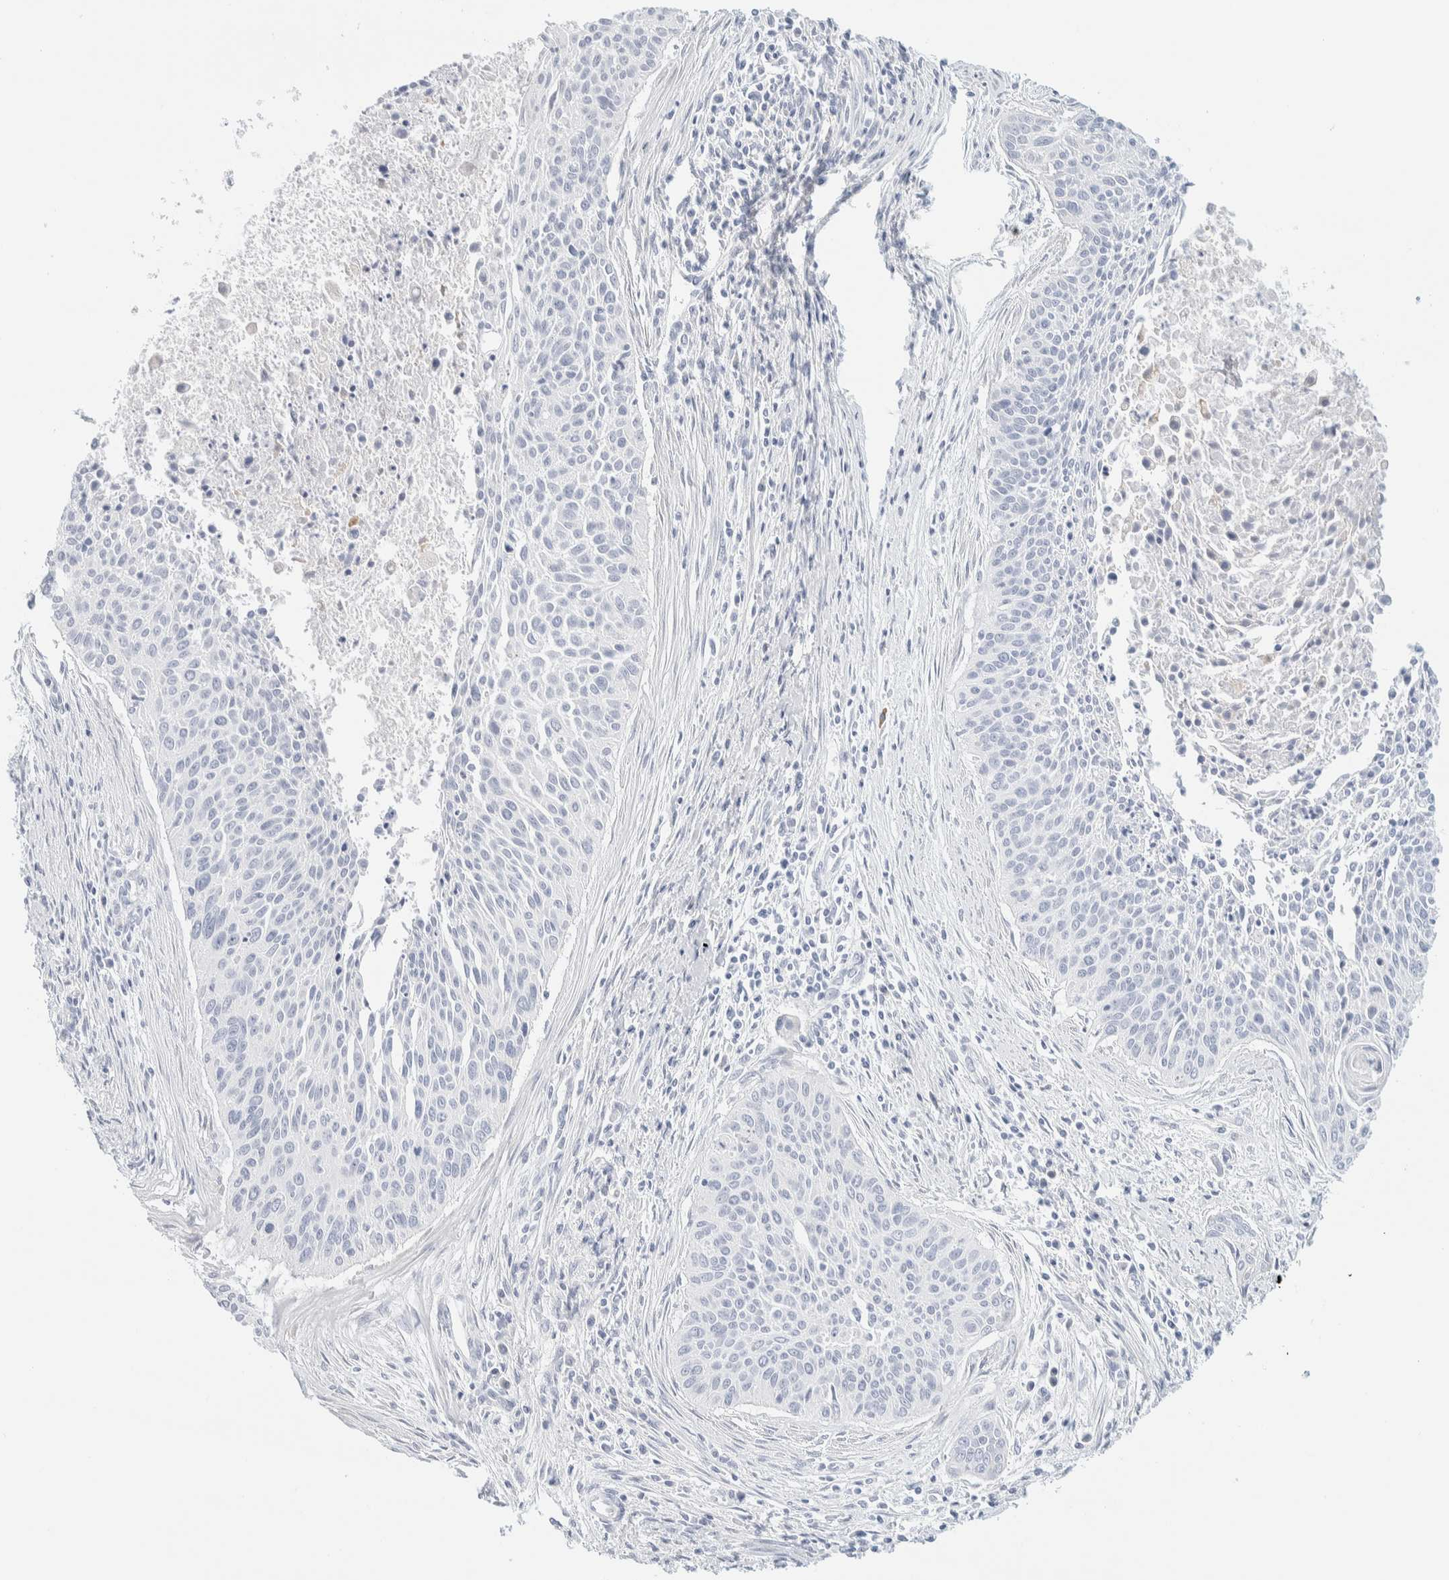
{"staining": {"intensity": "negative", "quantity": "none", "location": "none"}, "tissue": "cervical cancer", "cell_type": "Tumor cells", "image_type": "cancer", "snomed": [{"axis": "morphology", "description": "Squamous cell carcinoma, NOS"}, {"axis": "topography", "description": "Cervix"}], "caption": "IHC photomicrograph of neoplastic tissue: squamous cell carcinoma (cervical) stained with DAB (3,3'-diaminobenzidine) reveals no significant protein expression in tumor cells.", "gene": "ATCAY", "patient": {"sex": "female", "age": 55}}